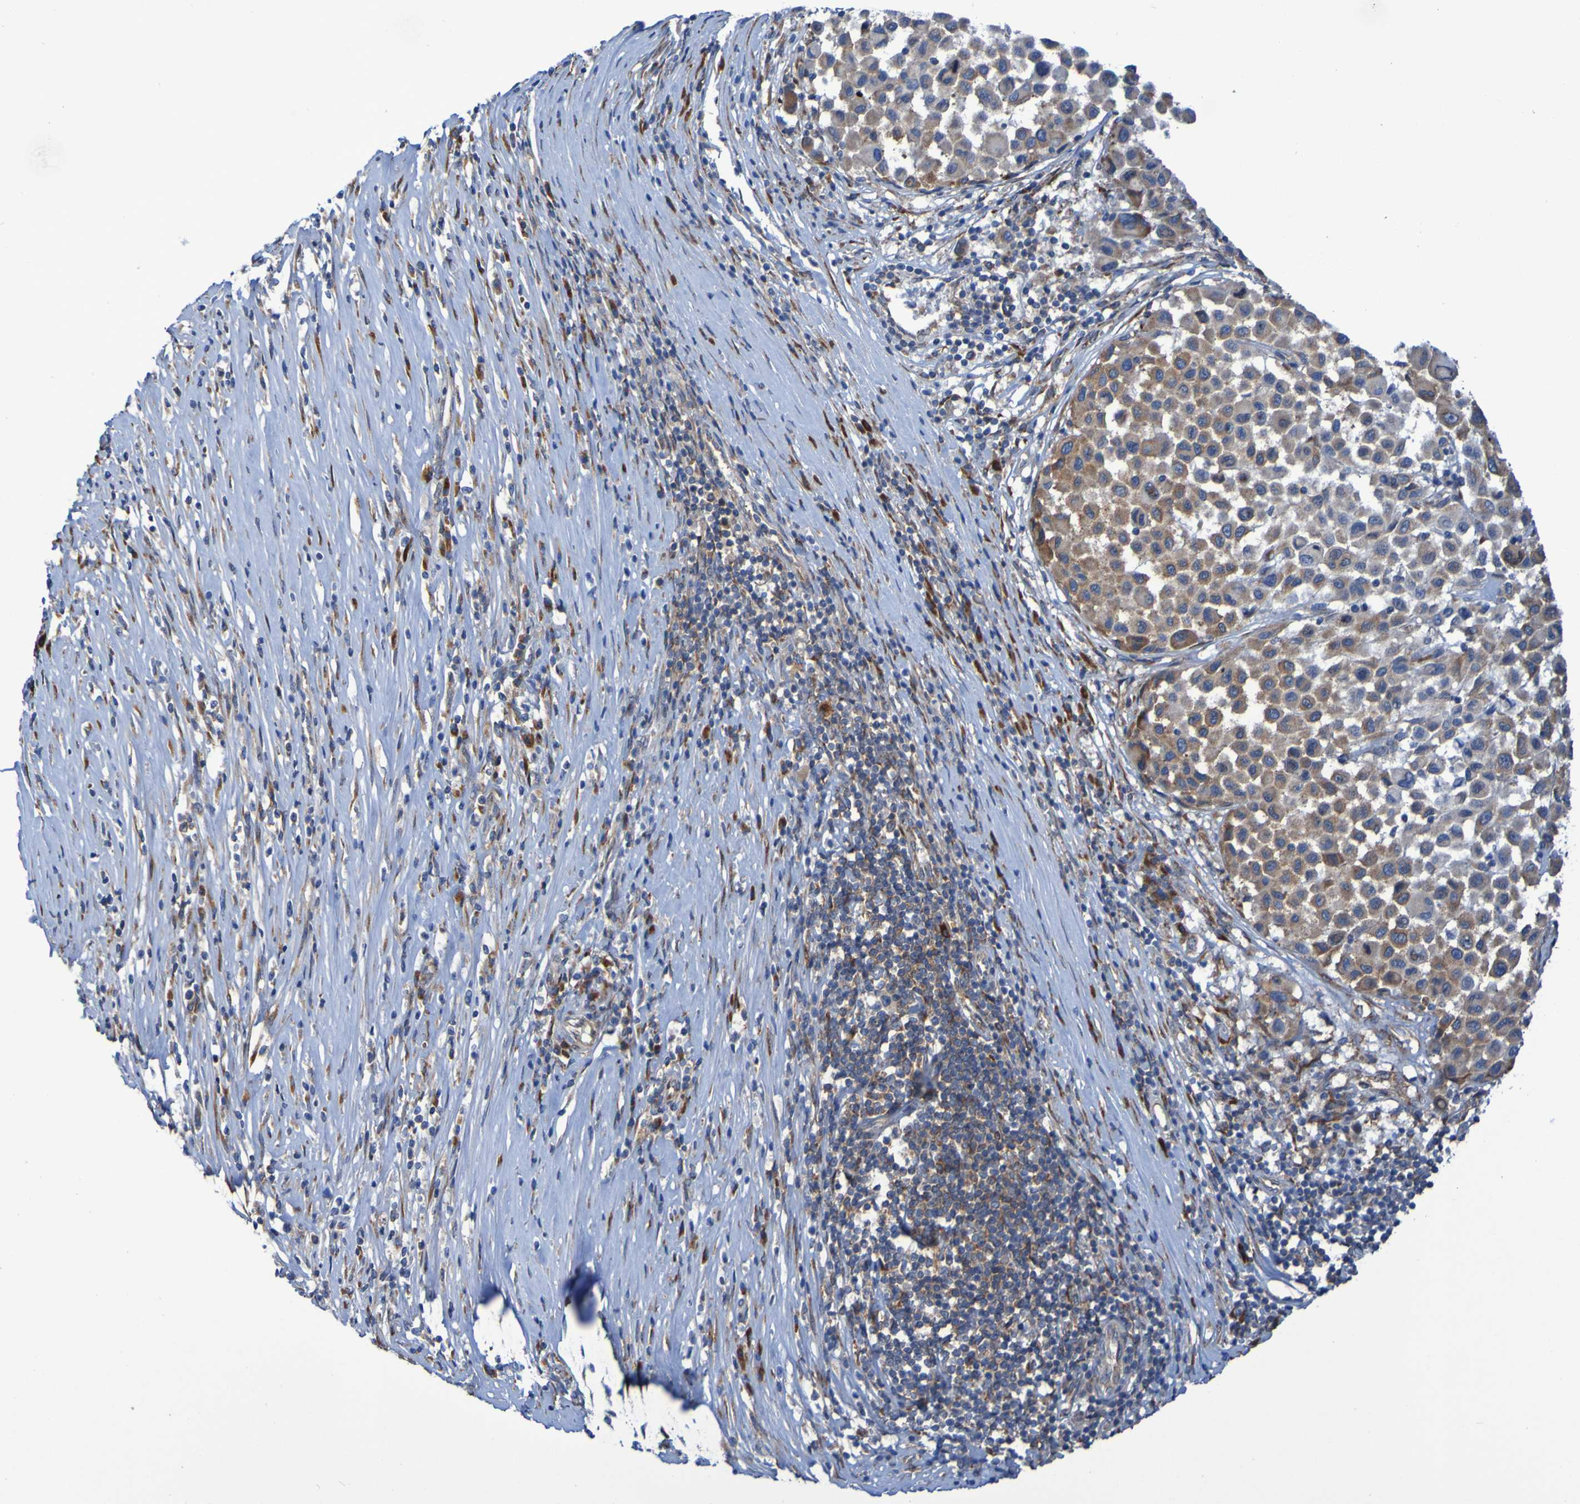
{"staining": {"intensity": "weak", "quantity": ">75%", "location": "cytoplasmic/membranous"}, "tissue": "melanoma", "cell_type": "Tumor cells", "image_type": "cancer", "snomed": [{"axis": "morphology", "description": "Malignant melanoma, Metastatic site"}, {"axis": "topography", "description": "Lymph node"}], "caption": "DAB (3,3'-diaminobenzidine) immunohistochemical staining of human malignant melanoma (metastatic site) exhibits weak cytoplasmic/membranous protein expression in about >75% of tumor cells.", "gene": "FKBP3", "patient": {"sex": "male", "age": 61}}